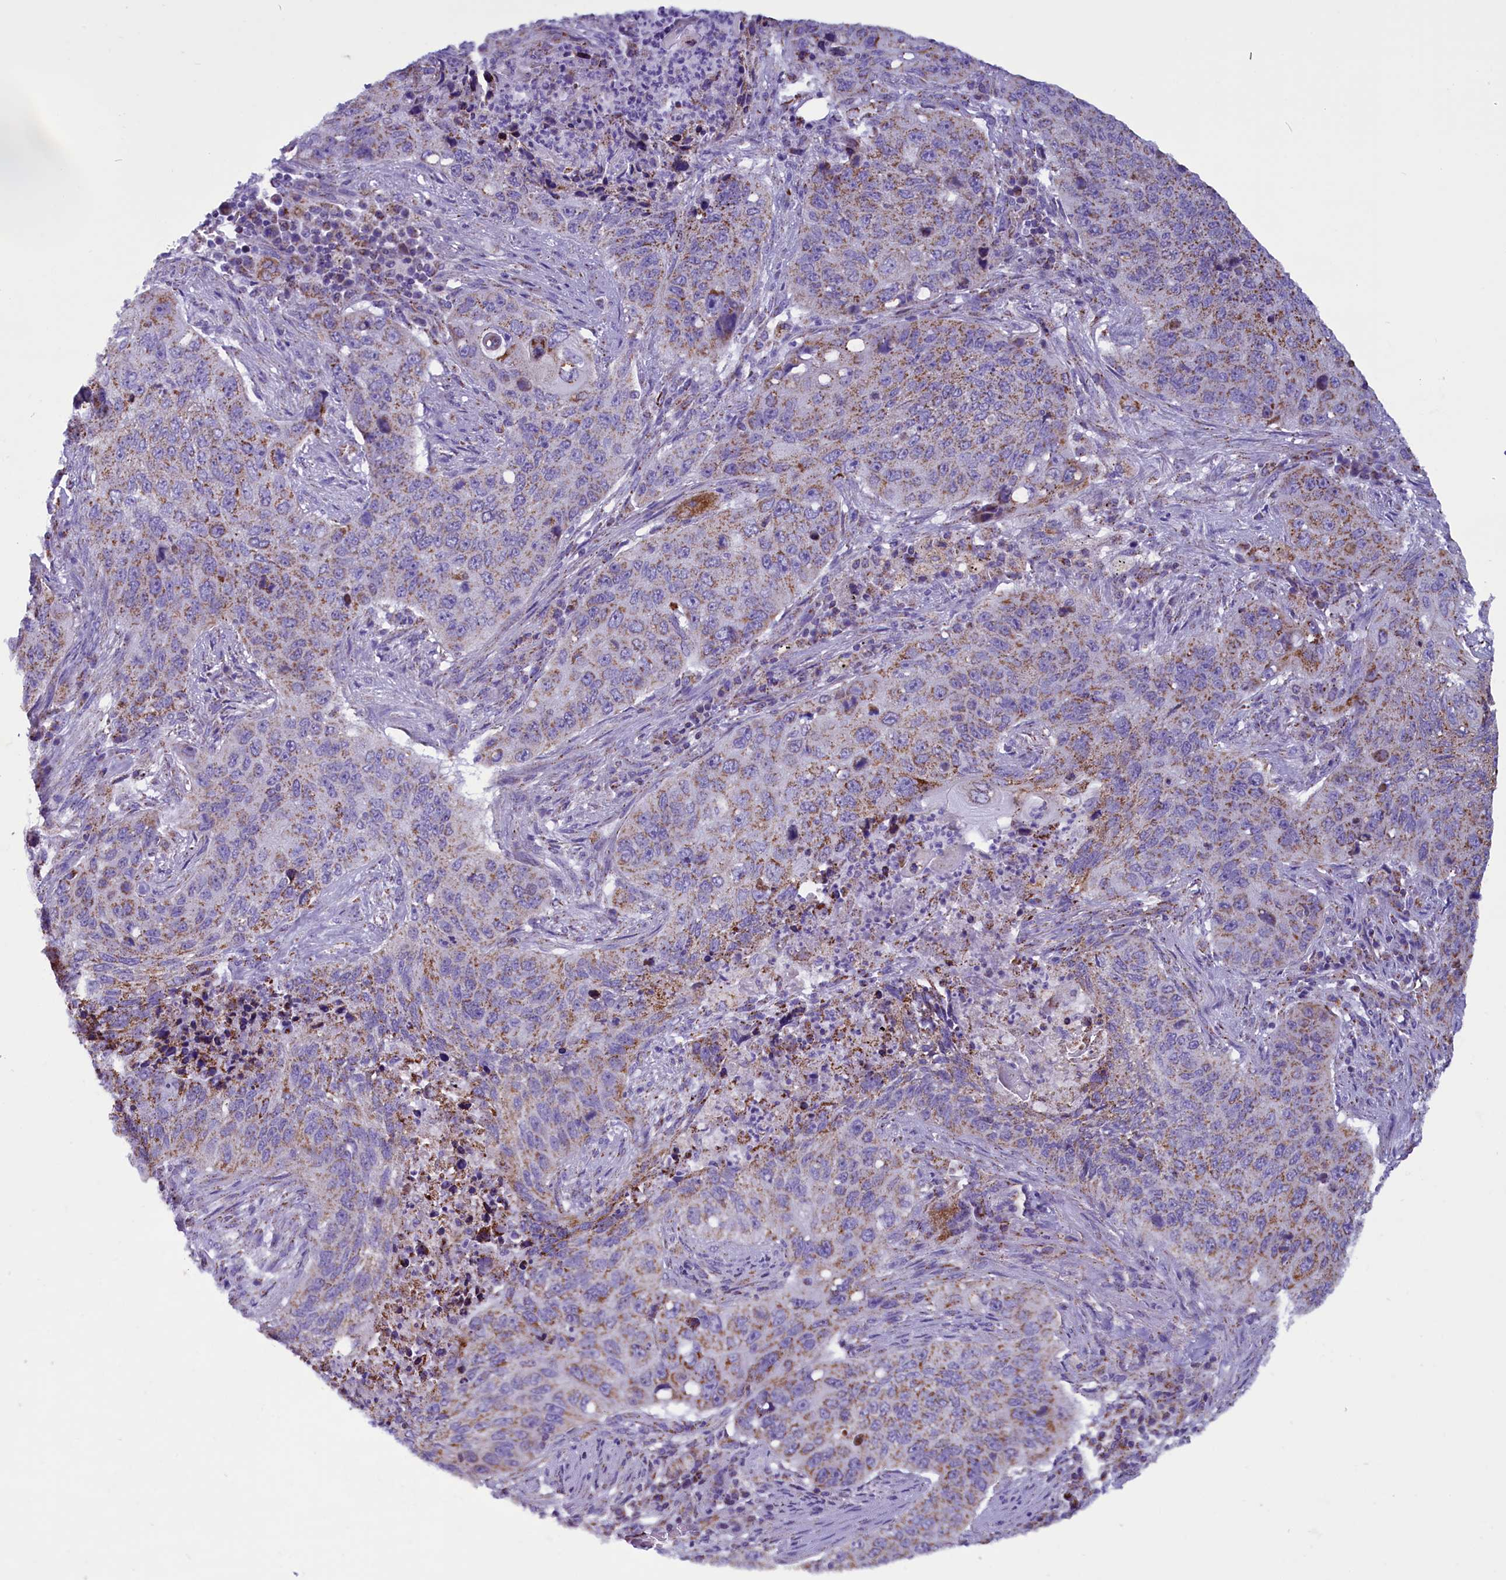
{"staining": {"intensity": "weak", "quantity": "25%-75%", "location": "cytoplasmic/membranous"}, "tissue": "lung cancer", "cell_type": "Tumor cells", "image_type": "cancer", "snomed": [{"axis": "morphology", "description": "Squamous cell carcinoma, NOS"}, {"axis": "topography", "description": "Lung"}], "caption": "Brown immunohistochemical staining in squamous cell carcinoma (lung) reveals weak cytoplasmic/membranous positivity in approximately 25%-75% of tumor cells. Nuclei are stained in blue.", "gene": "ICA1L", "patient": {"sex": "female", "age": 63}}